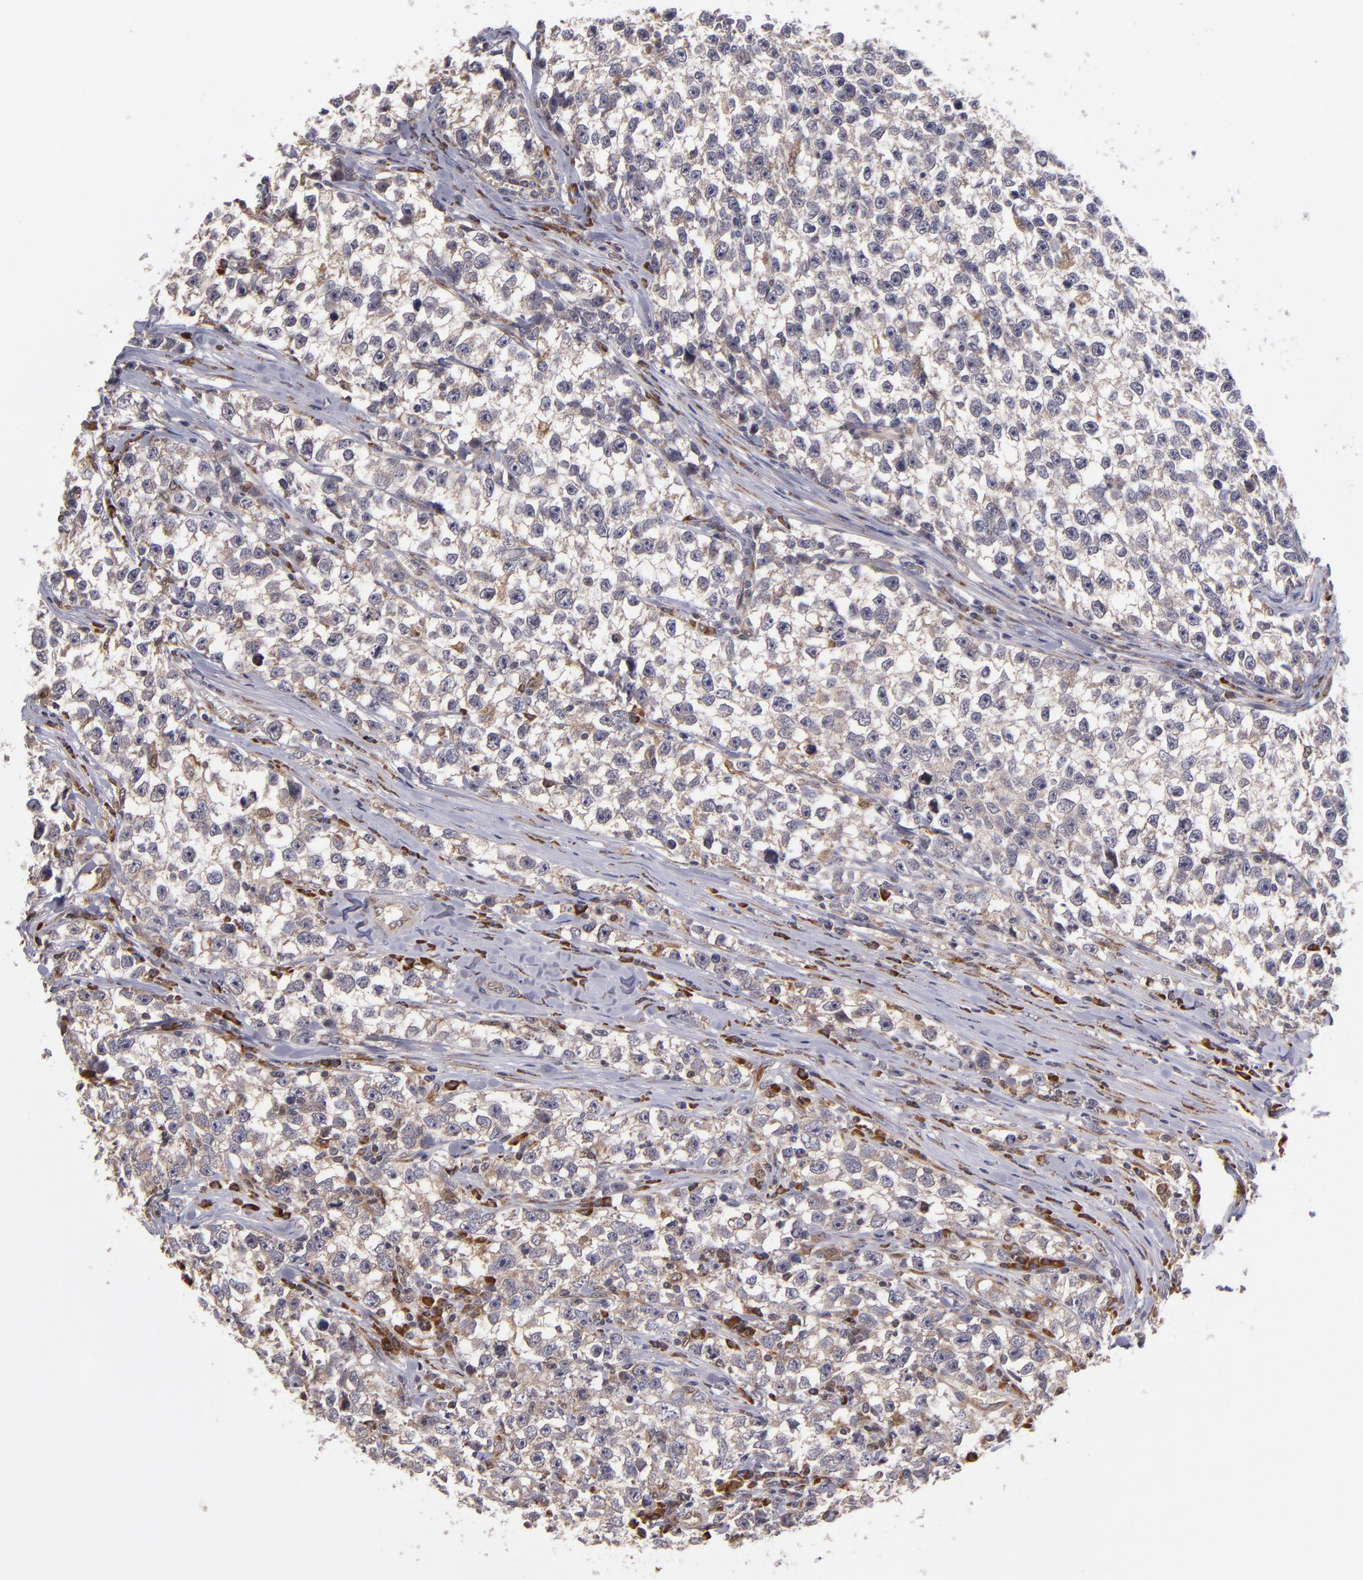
{"staining": {"intensity": "weak", "quantity": "25%-75%", "location": "cytoplasmic/membranous"}, "tissue": "testis cancer", "cell_type": "Tumor cells", "image_type": "cancer", "snomed": [{"axis": "morphology", "description": "Seminoma, NOS"}, {"axis": "morphology", "description": "Carcinoma, Embryonal, NOS"}, {"axis": "topography", "description": "Testis"}], "caption": "Protein staining demonstrates weak cytoplasmic/membranous expression in approximately 25%-75% of tumor cells in testis cancer.", "gene": "CASP1", "patient": {"sex": "male", "age": 30}}